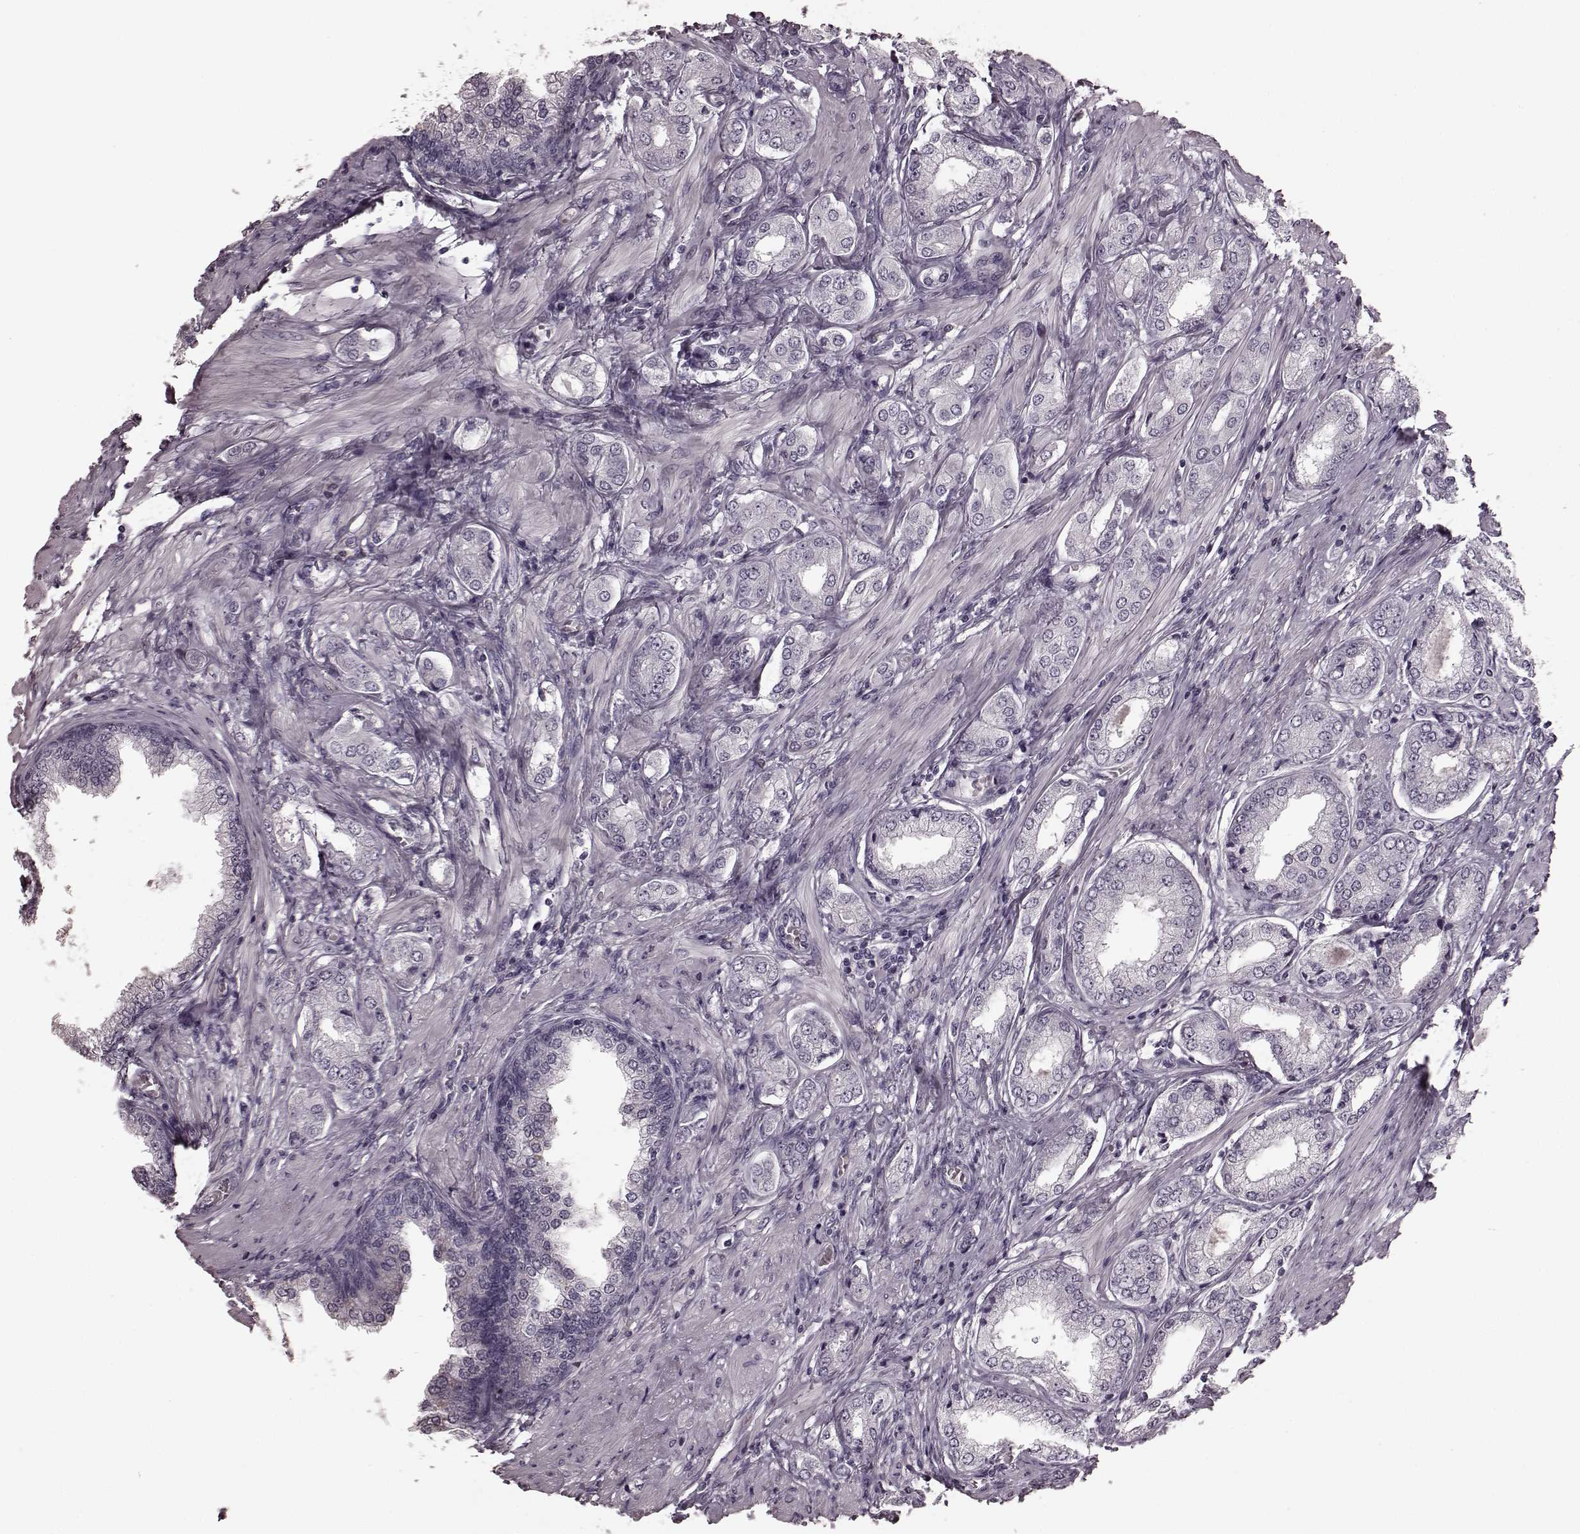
{"staining": {"intensity": "negative", "quantity": "none", "location": "none"}, "tissue": "prostate cancer", "cell_type": "Tumor cells", "image_type": "cancer", "snomed": [{"axis": "morphology", "description": "Adenocarcinoma, NOS"}, {"axis": "topography", "description": "Prostate"}], "caption": "DAB (3,3'-diaminobenzidine) immunohistochemical staining of prostate cancer (adenocarcinoma) exhibits no significant staining in tumor cells.", "gene": "TRPM1", "patient": {"sex": "male", "age": 63}}